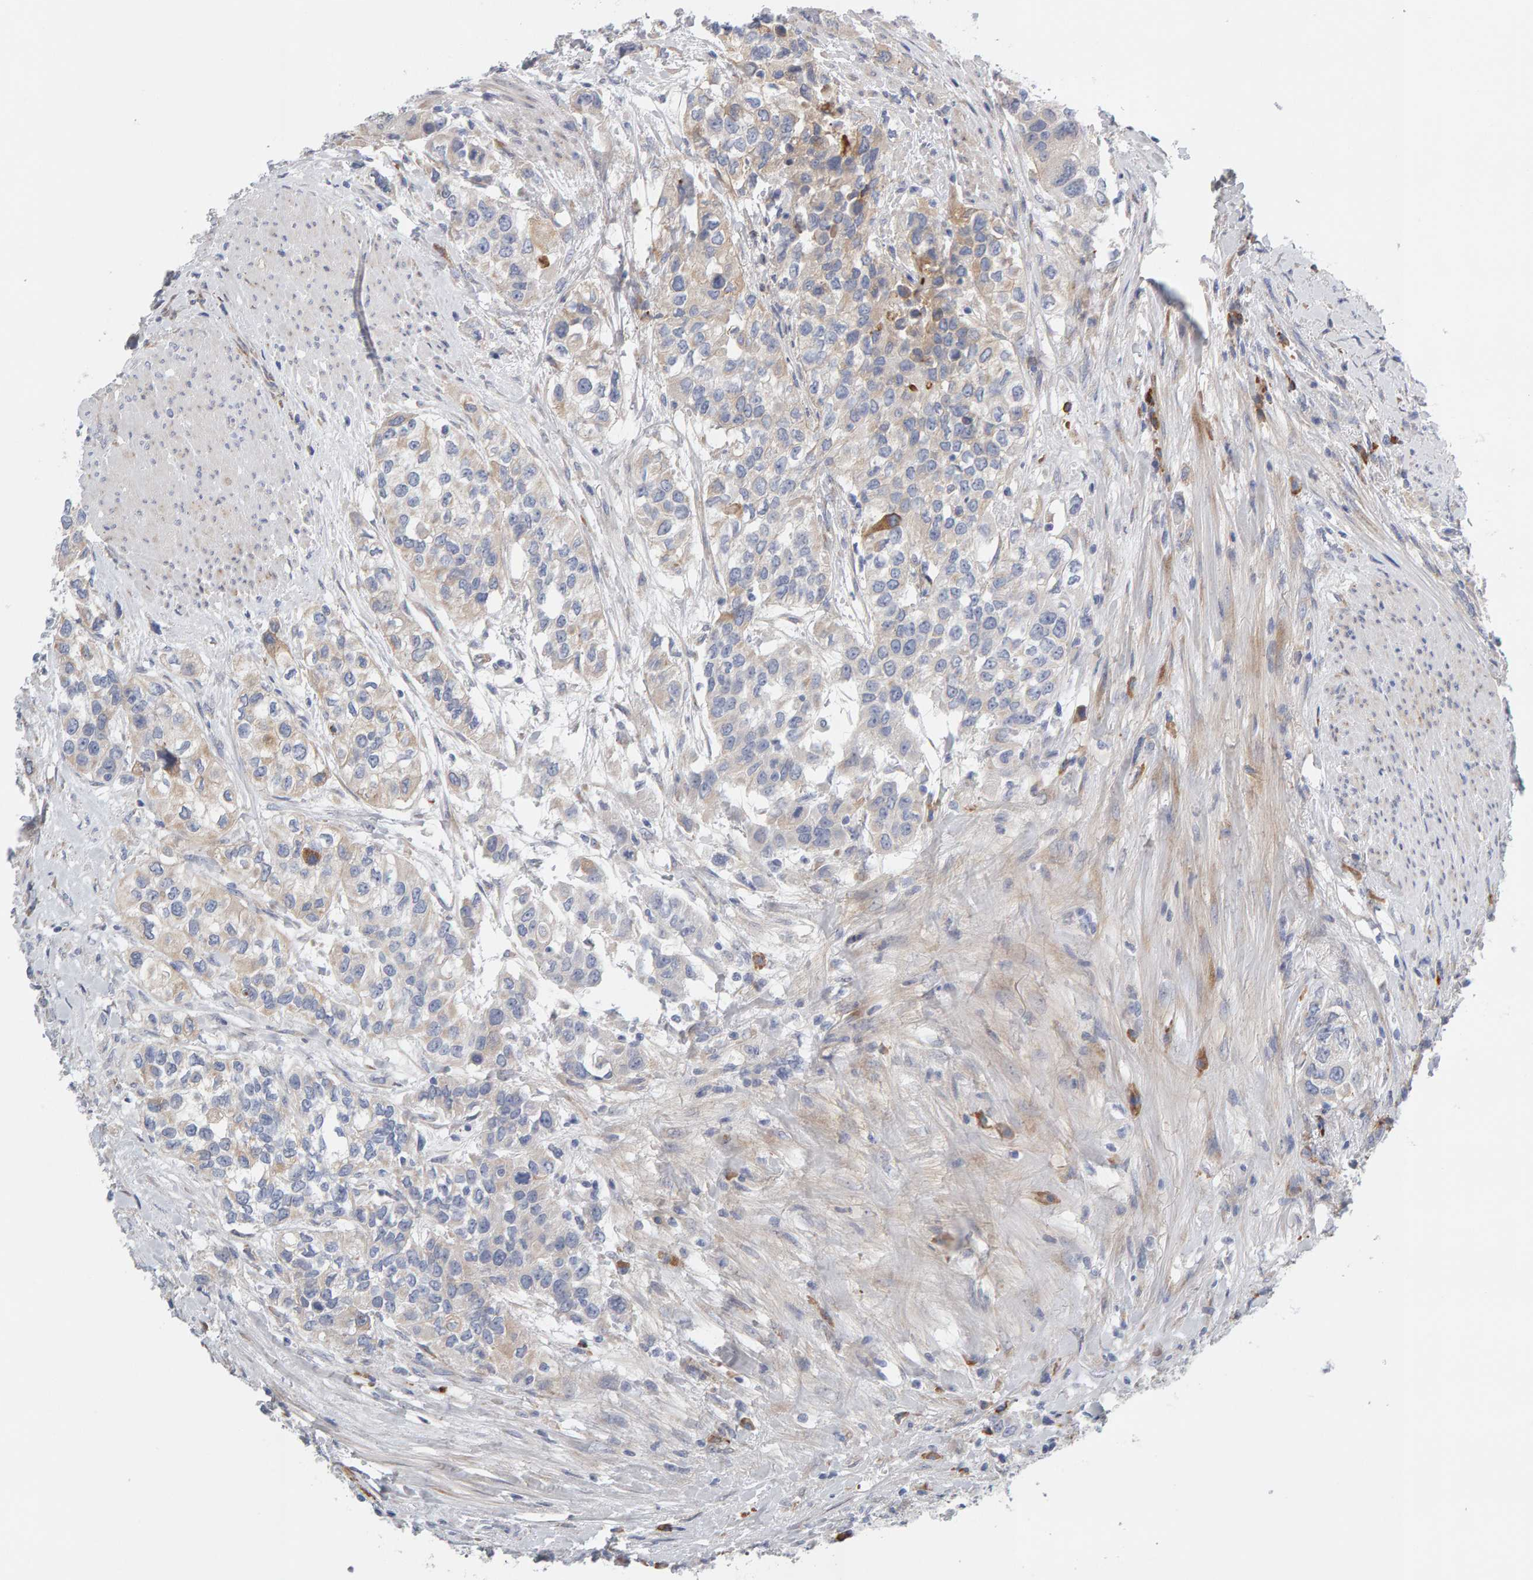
{"staining": {"intensity": "weak", "quantity": "<25%", "location": "cytoplasmic/membranous"}, "tissue": "urothelial cancer", "cell_type": "Tumor cells", "image_type": "cancer", "snomed": [{"axis": "morphology", "description": "Urothelial carcinoma, High grade"}, {"axis": "topography", "description": "Urinary bladder"}], "caption": "DAB (3,3'-diaminobenzidine) immunohistochemical staining of high-grade urothelial carcinoma reveals no significant positivity in tumor cells.", "gene": "ENGASE", "patient": {"sex": "female", "age": 80}}